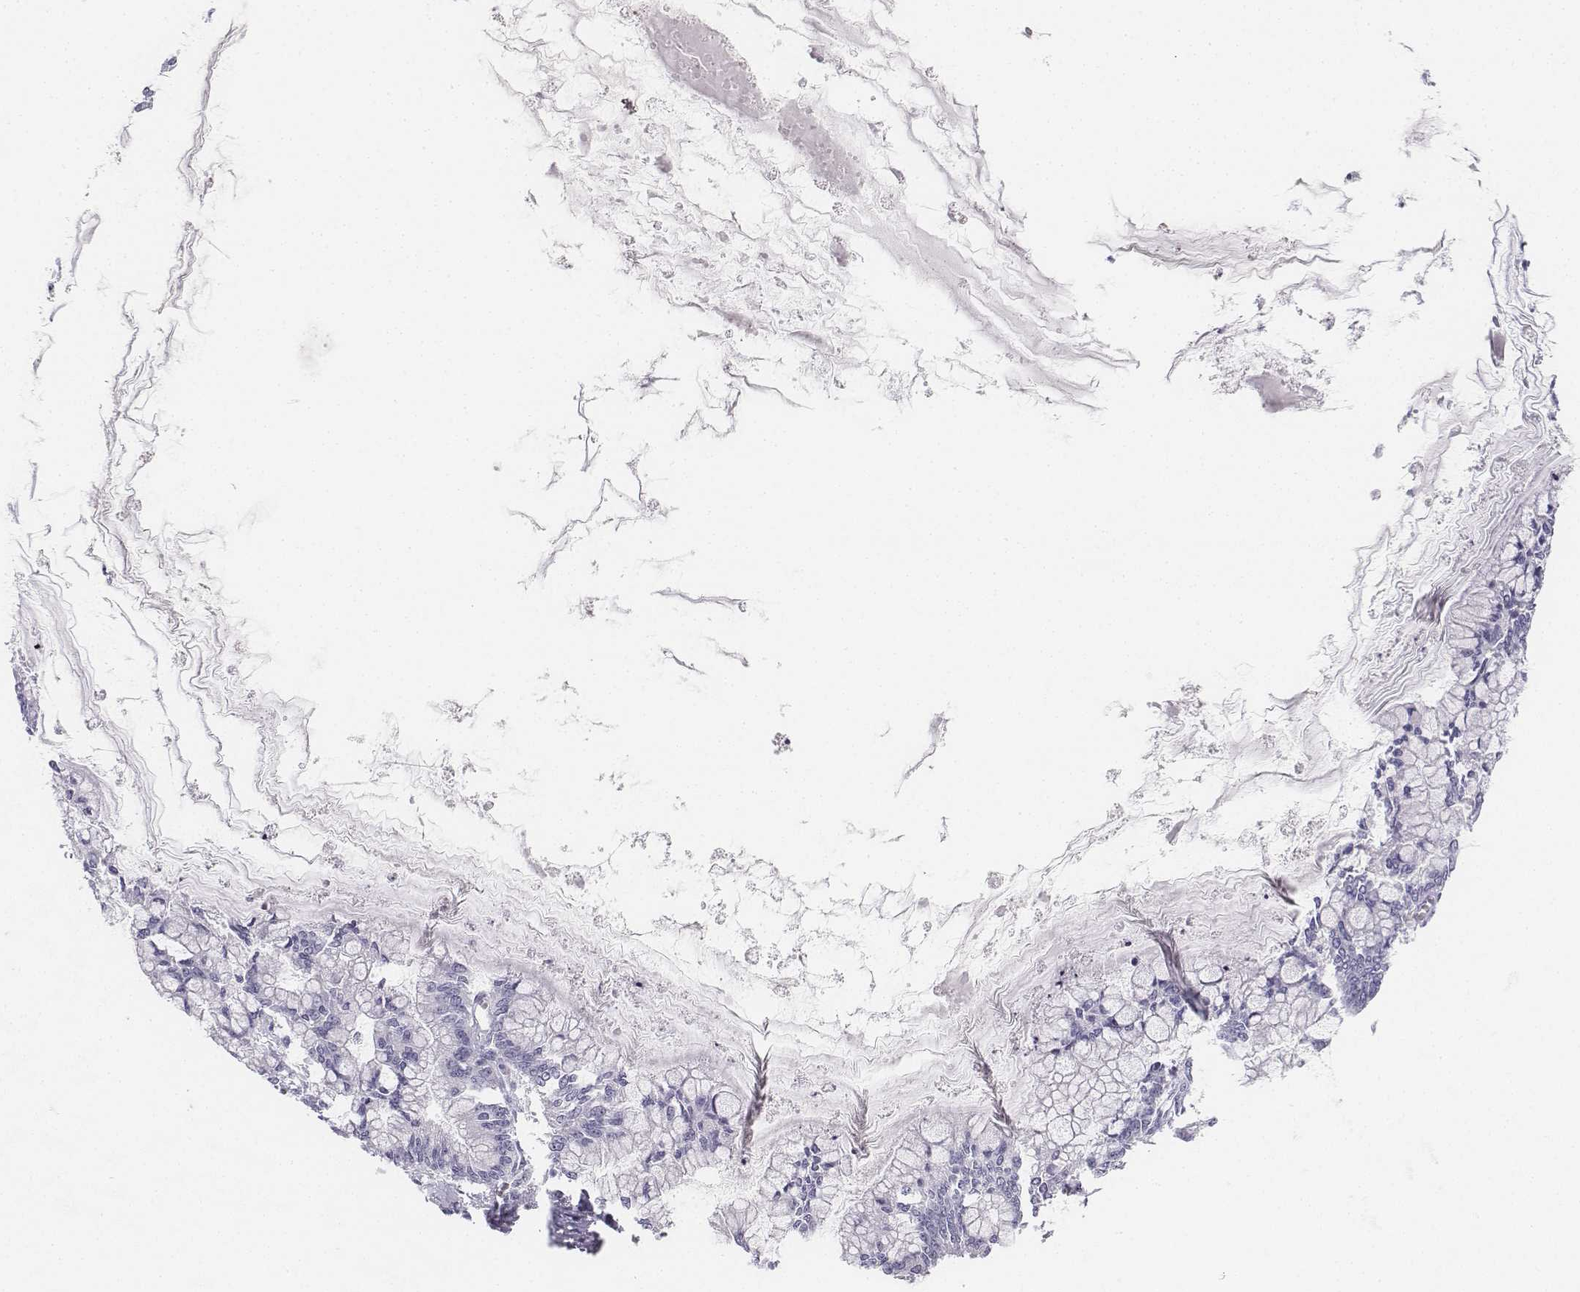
{"staining": {"intensity": "negative", "quantity": "none", "location": "none"}, "tissue": "ovarian cancer", "cell_type": "Tumor cells", "image_type": "cancer", "snomed": [{"axis": "morphology", "description": "Cystadenocarcinoma, mucinous, NOS"}, {"axis": "topography", "description": "Ovary"}], "caption": "IHC of human mucinous cystadenocarcinoma (ovarian) displays no positivity in tumor cells. (DAB IHC visualized using brightfield microscopy, high magnification).", "gene": "UCN2", "patient": {"sex": "female", "age": 67}}